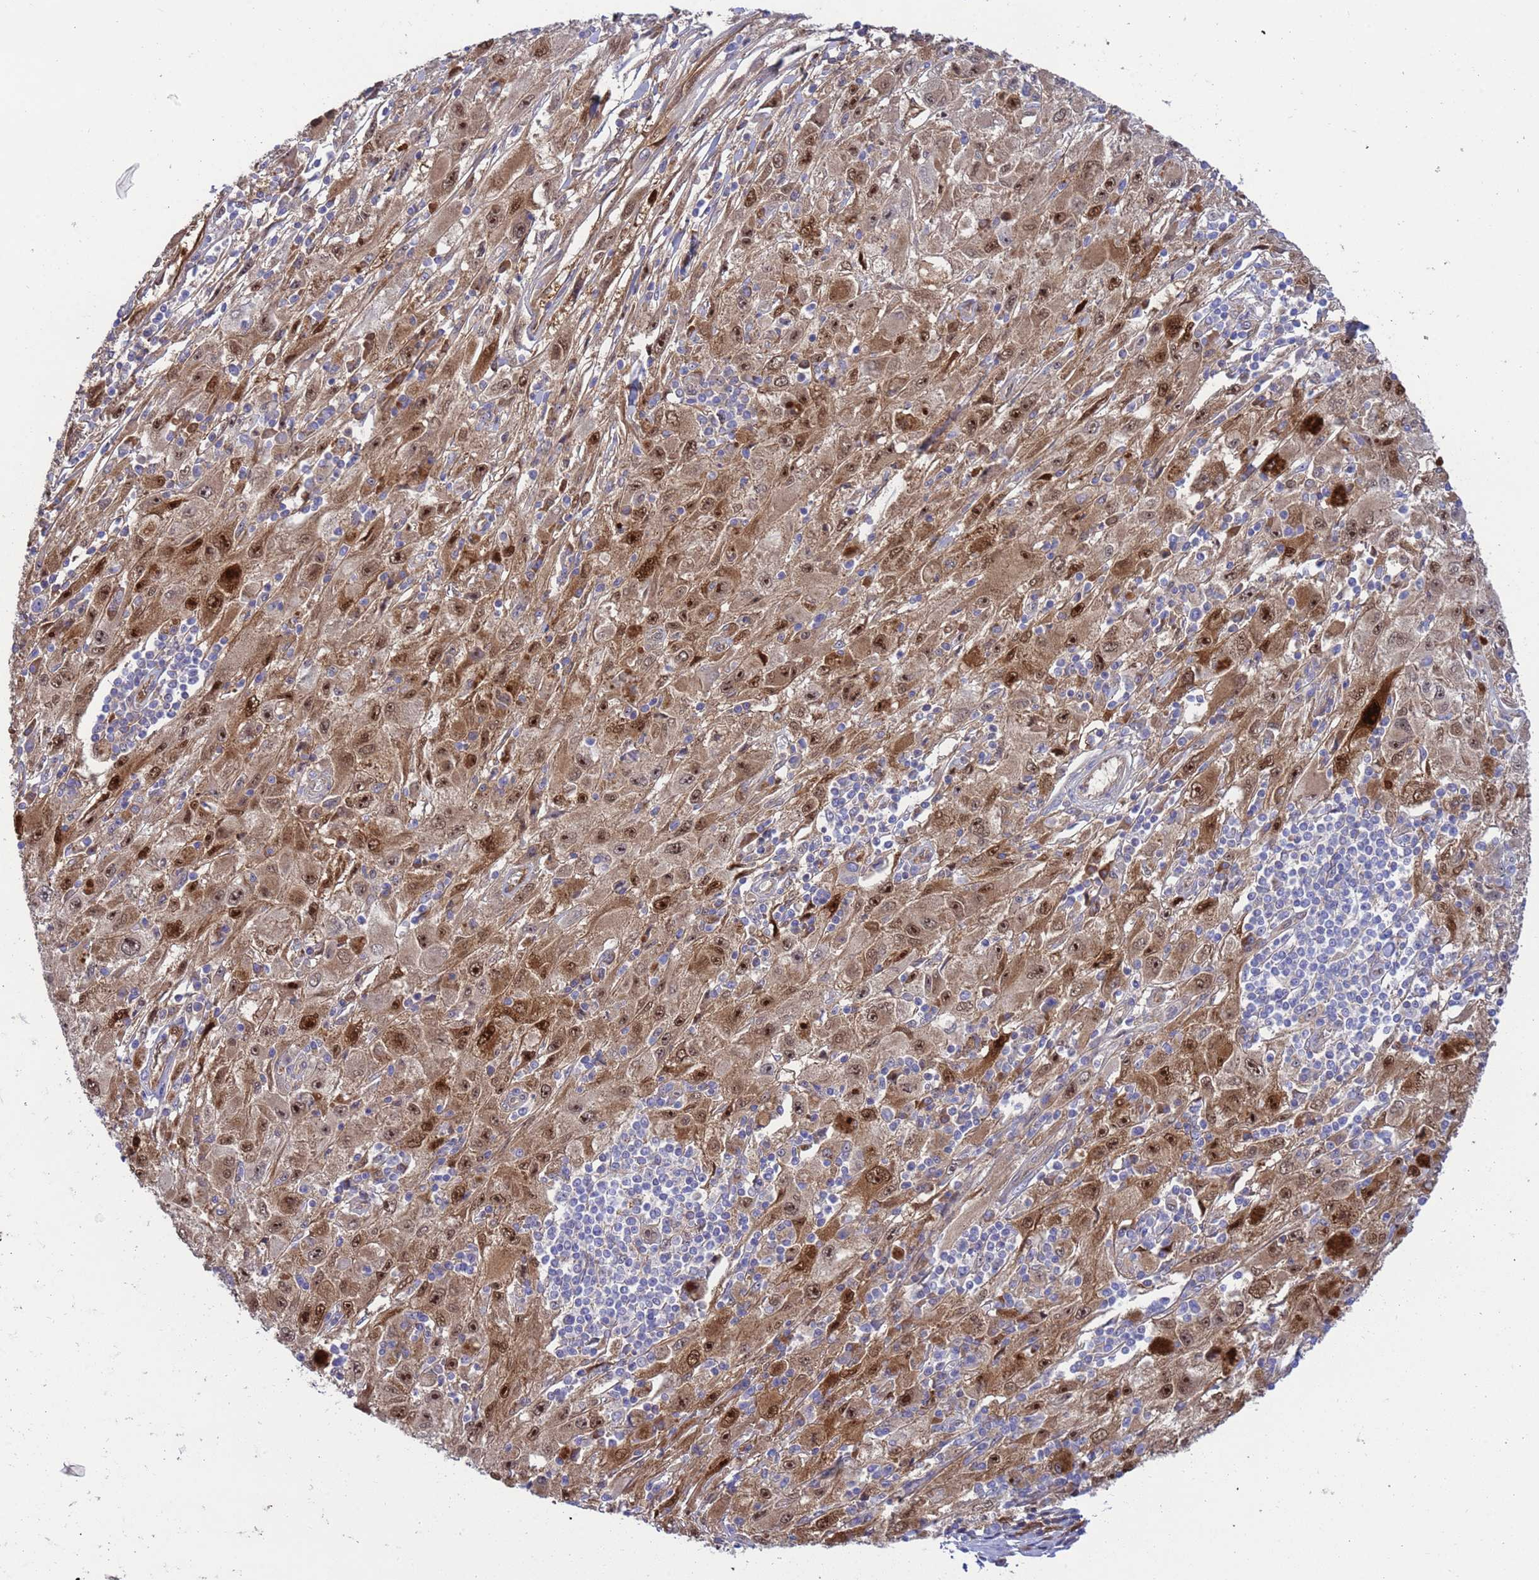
{"staining": {"intensity": "moderate", "quantity": ">75%", "location": "cytoplasmic/membranous,nuclear"}, "tissue": "melanoma", "cell_type": "Tumor cells", "image_type": "cancer", "snomed": [{"axis": "morphology", "description": "Malignant melanoma, Metastatic site"}, {"axis": "topography", "description": "Skin"}], "caption": "Moderate cytoplasmic/membranous and nuclear positivity for a protein is appreciated in about >75% of tumor cells of malignant melanoma (metastatic site) using immunohistochemistry.", "gene": "FOXRED1", "patient": {"sex": "male", "age": 53}}